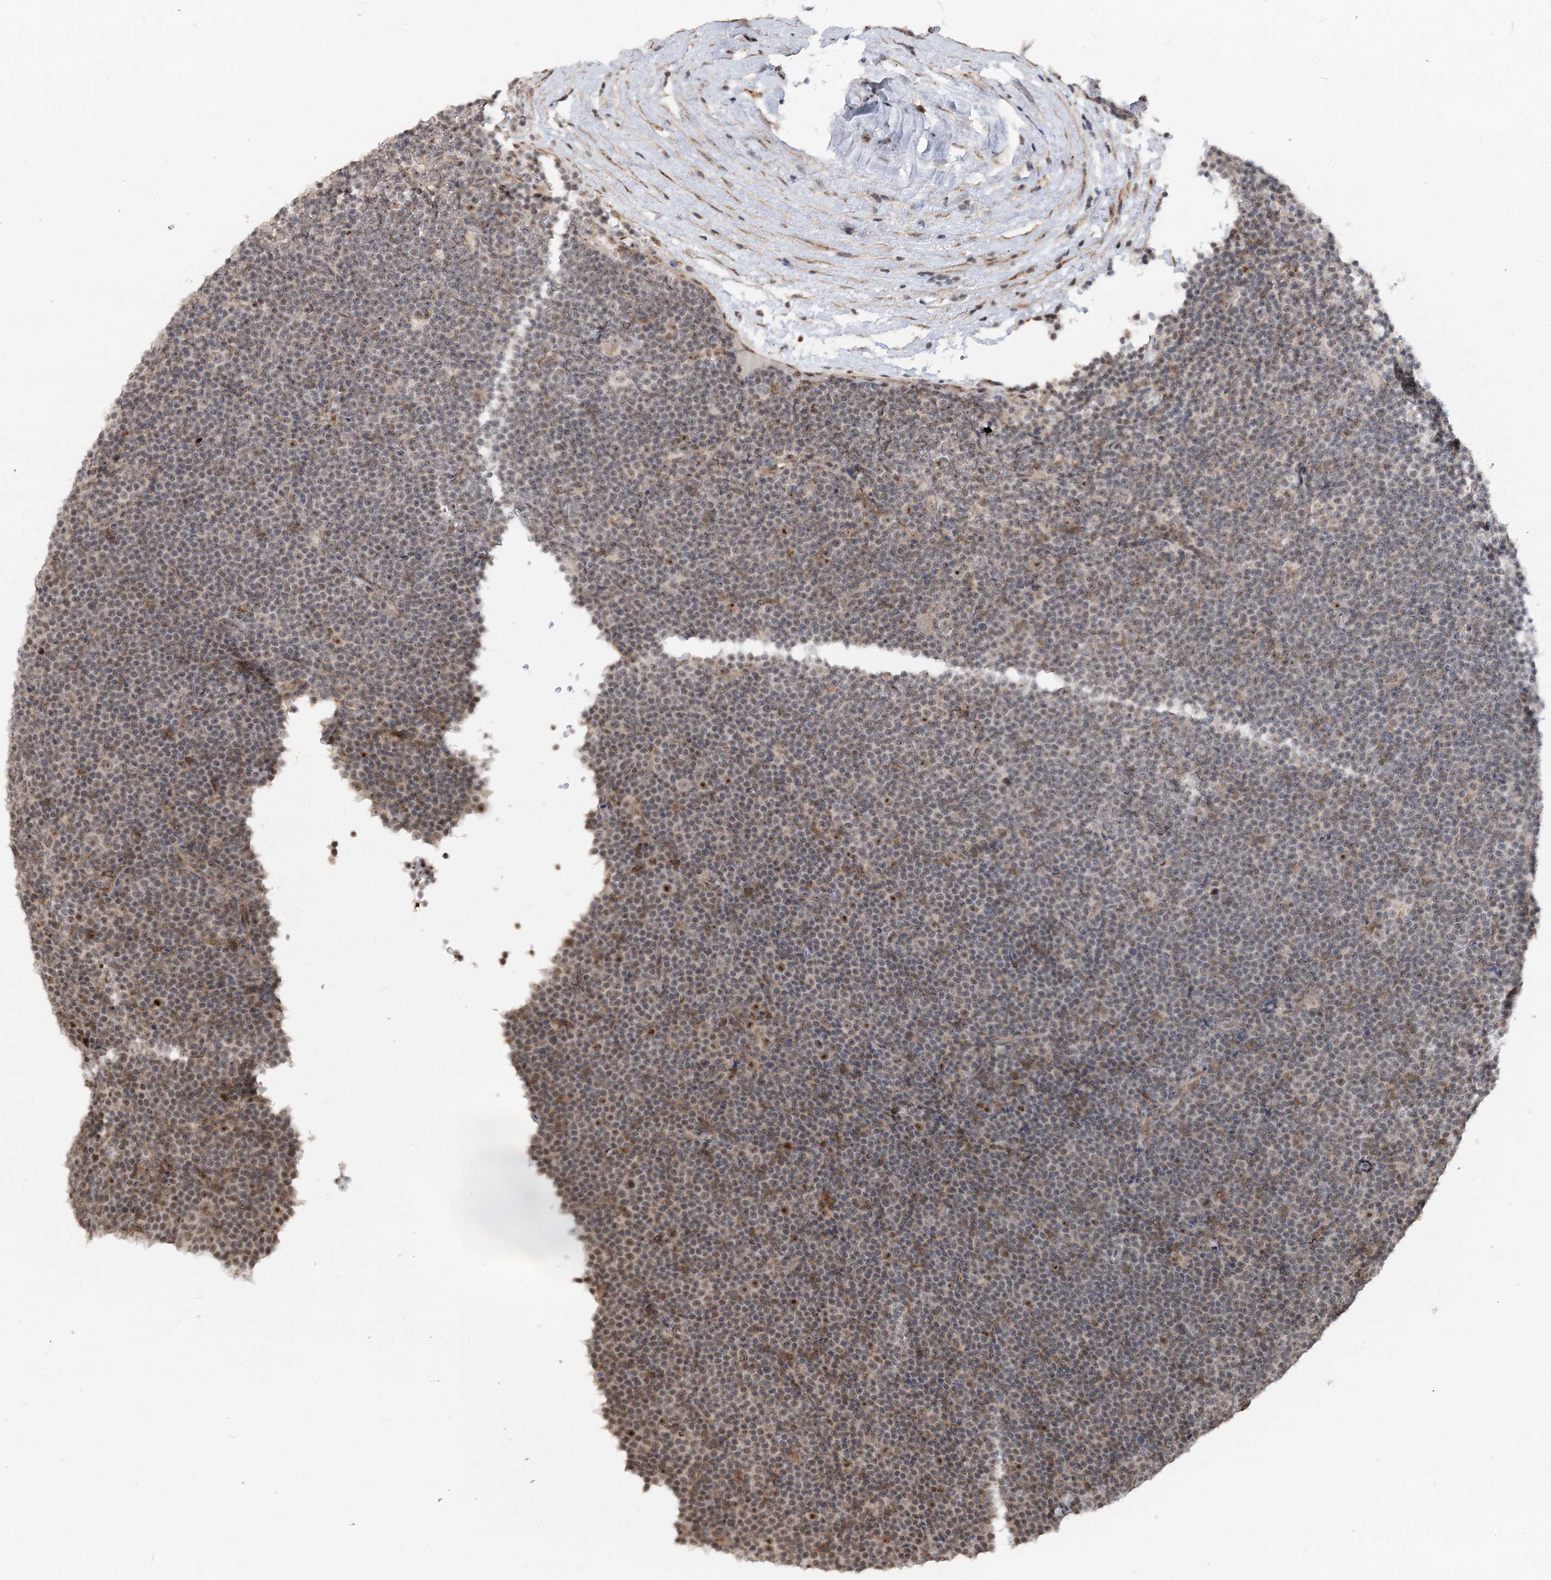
{"staining": {"intensity": "weak", "quantity": "25%-75%", "location": "nuclear"}, "tissue": "lymphoma", "cell_type": "Tumor cells", "image_type": "cancer", "snomed": [{"axis": "morphology", "description": "Malignant lymphoma, non-Hodgkin's type, Low grade"}, {"axis": "topography", "description": "Lymph node"}], "caption": "Low-grade malignant lymphoma, non-Hodgkin's type was stained to show a protein in brown. There is low levels of weak nuclear expression in approximately 25%-75% of tumor cells.", "gene": "GNL3L", "patient": {"sex": "female", "age": 67}}